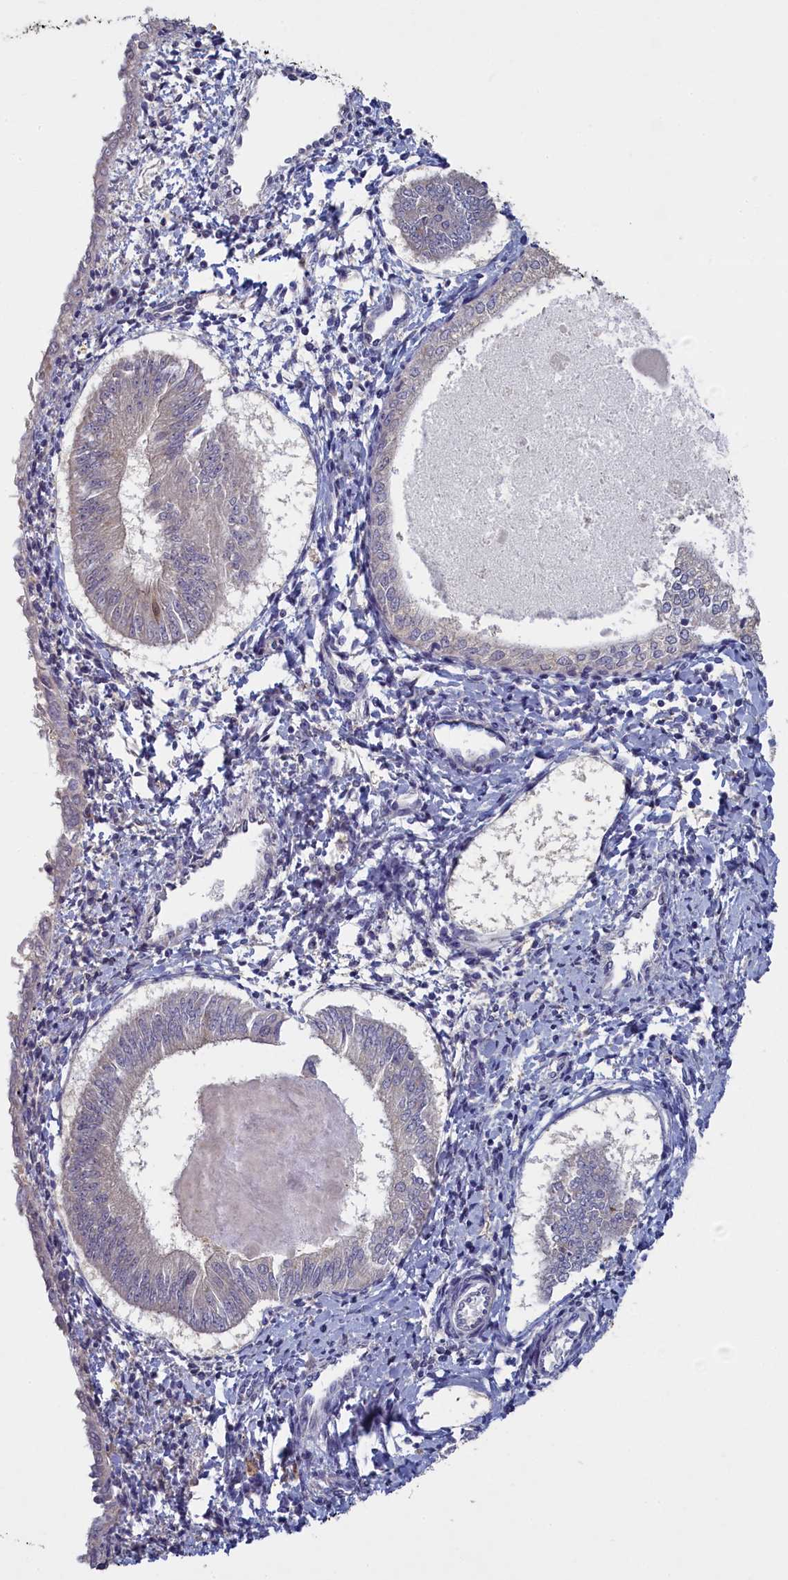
{"staining": {"intensity": "negative", "quantity": "none", "location": "none"}, "tissue": "endometrial cancer", "cell_type": "Tumor cells", "image_type": "cancer", "snomed": [{"axis": "morphology", "description": "Adenocarcinoma, NOS"}, {"axis": "topography", "description": "Endometrium"}], "caption": "Photomicrograph shows no significant protein positivity in tumor cells of endometrial adenocarcinoma.", "gene": "UCHL3", "patient": {"sex": "female", "age": 58}}